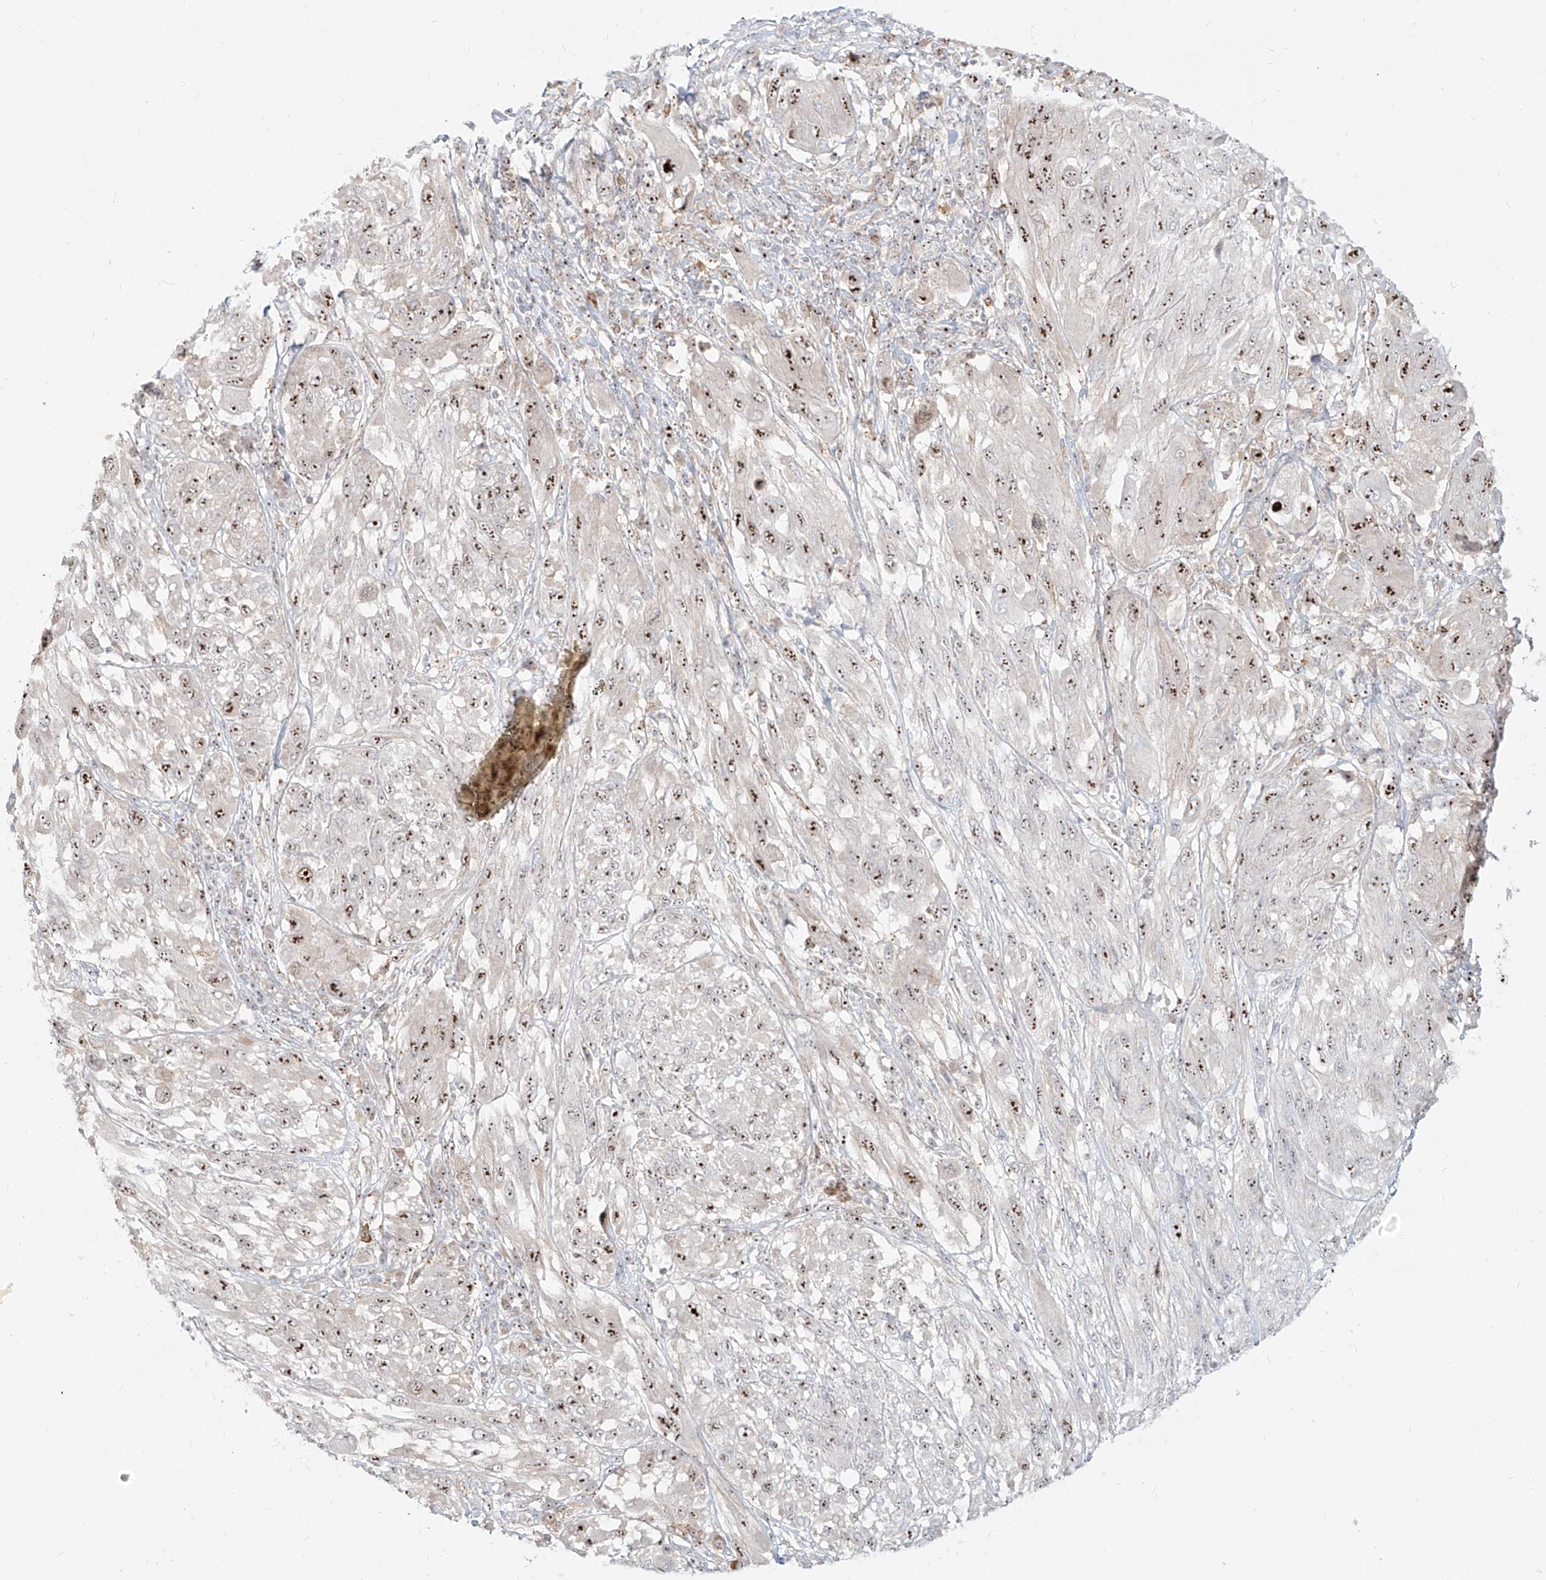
{"staining": {"intensity": "moderate", "quantity": ">75%", "location": "nuclear"}, "tissue": "melanoma", "cell_type": "Tumor cells", "image_type": "cancer", "snomed": [{"axis": "morphology", "description": "Malignant melanoma, NOS"}, {"axis": "topography", "description": "Skin"}], "caption": "Moderate nuclear positivity is seen in approximately >75% of tumor cells in melanoma. The staining was performed using DAB (3,3'-diaminobenzidine), with brown indicating positive protein expression. Nuclei are stained blue with hematoxylin.", "gene": "BYSL", "patient": {"sex": "female", "age": 91}}